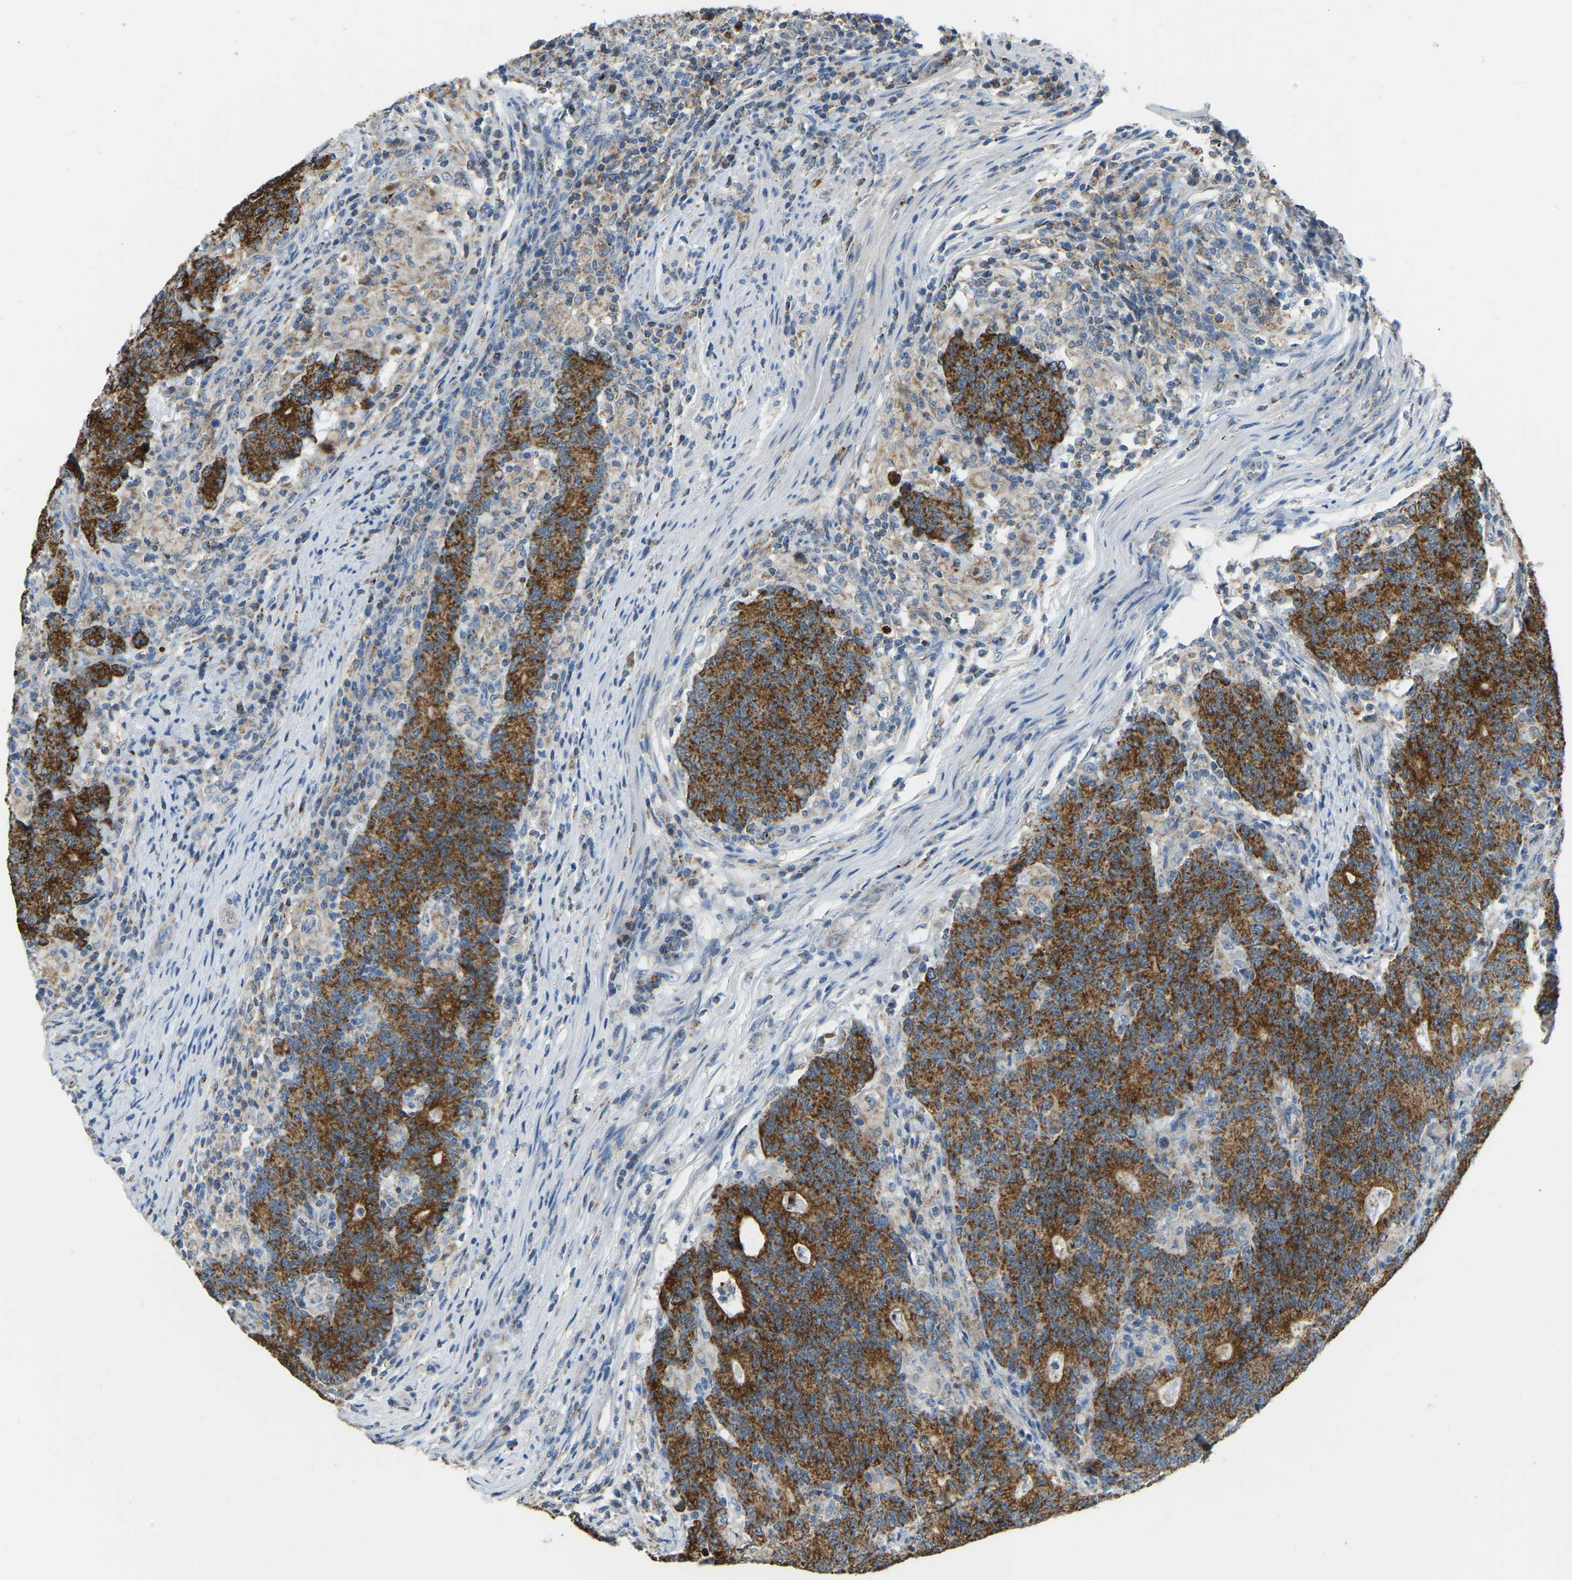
{"staining": {"intensity": "strong", "quantity": ">75%", "location": "cytoplasmic/membranous"}, "tissue": "colorectal cancer", "cell_type": "Tumor cells", "image_type": "cancer", "snomed": [{"axis": "morphology", "description": "Normal tissue, NOS"}, {"axis": "morphology", "description": "Adenocarcinoma, NOS"}, {"axis": "topography", "description": "Colon"}], "caption": "Brown immunohistochemical staining in colorectal cancer (adenocarcinoma) reveals strong cytoplasmic/membranous staining in about >75% of tumor cells. Using DAB (3,3'-diaminobenzidine) (brown) and hematoxylin (blue) stains, captured at high magnification using brightfield microscopy.", "gene": "ZNF200", "patient": {"sex": "female", "age": 75}}